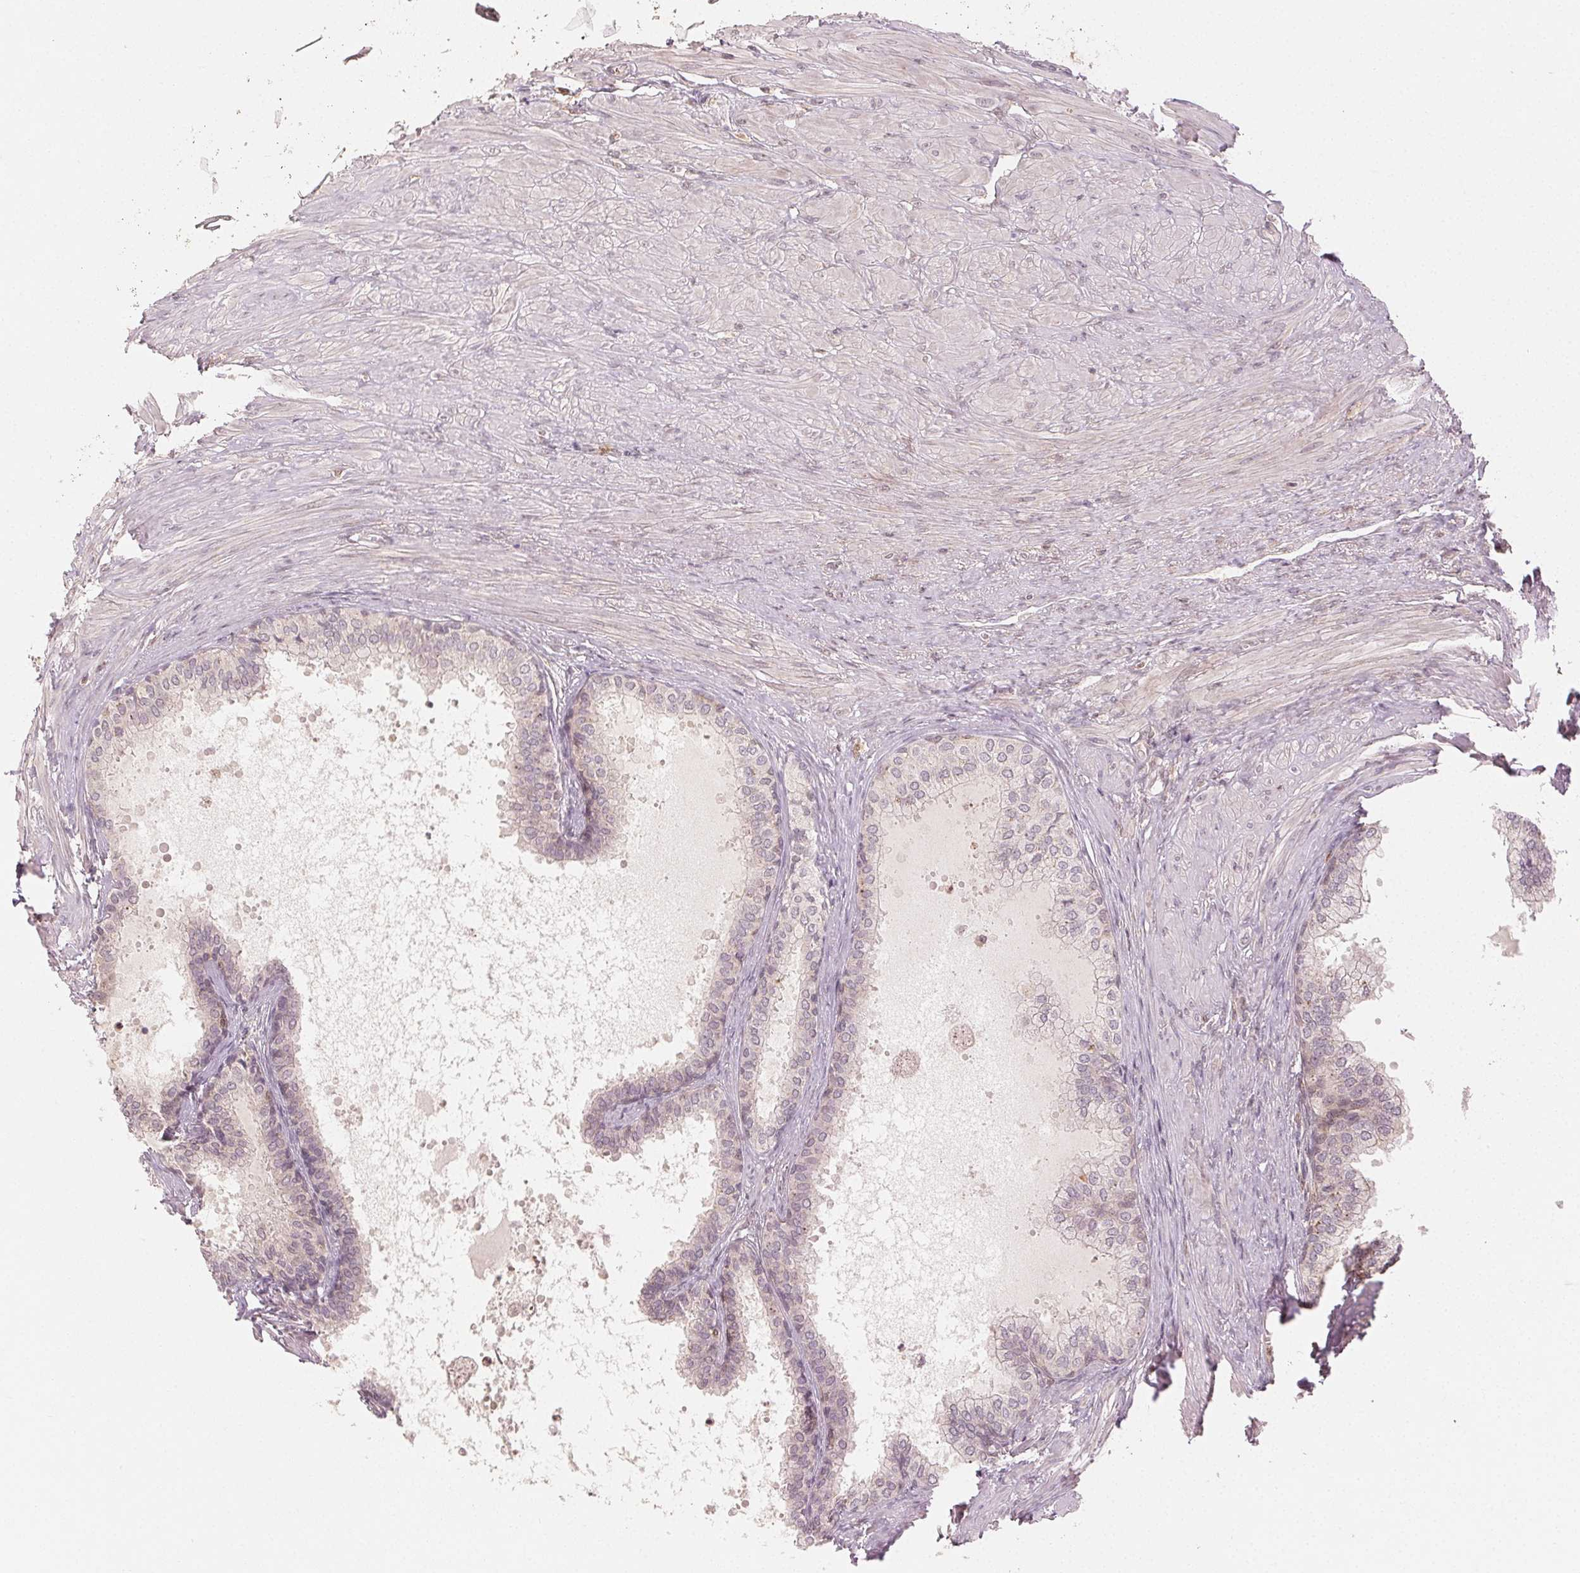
{"staining": {"intensity": "weak", "quantity": "<25%", "location": "cytoplasmic/membranous"}, "tissue": "prostate", "cell_type": "Glandular cells", "image_type": "normal", "snomed": [{"axis": "morphology", "description": "Normal tissue, NOS"}, {"axis": "topography", "description": "Prostate"}, {"axis": "topography", "description": "Peripheral nerve tissue"}], "caption": "Immunohistochemistry (IHC) of normal prostate reveals no staining in glandular cells. (DAB (3,3'-diaminobenzidine) immunohistochemistry with hematoxylin counter stain).", "gene": "MAPK14", "patient": {"sex": "male", "age": 55}}